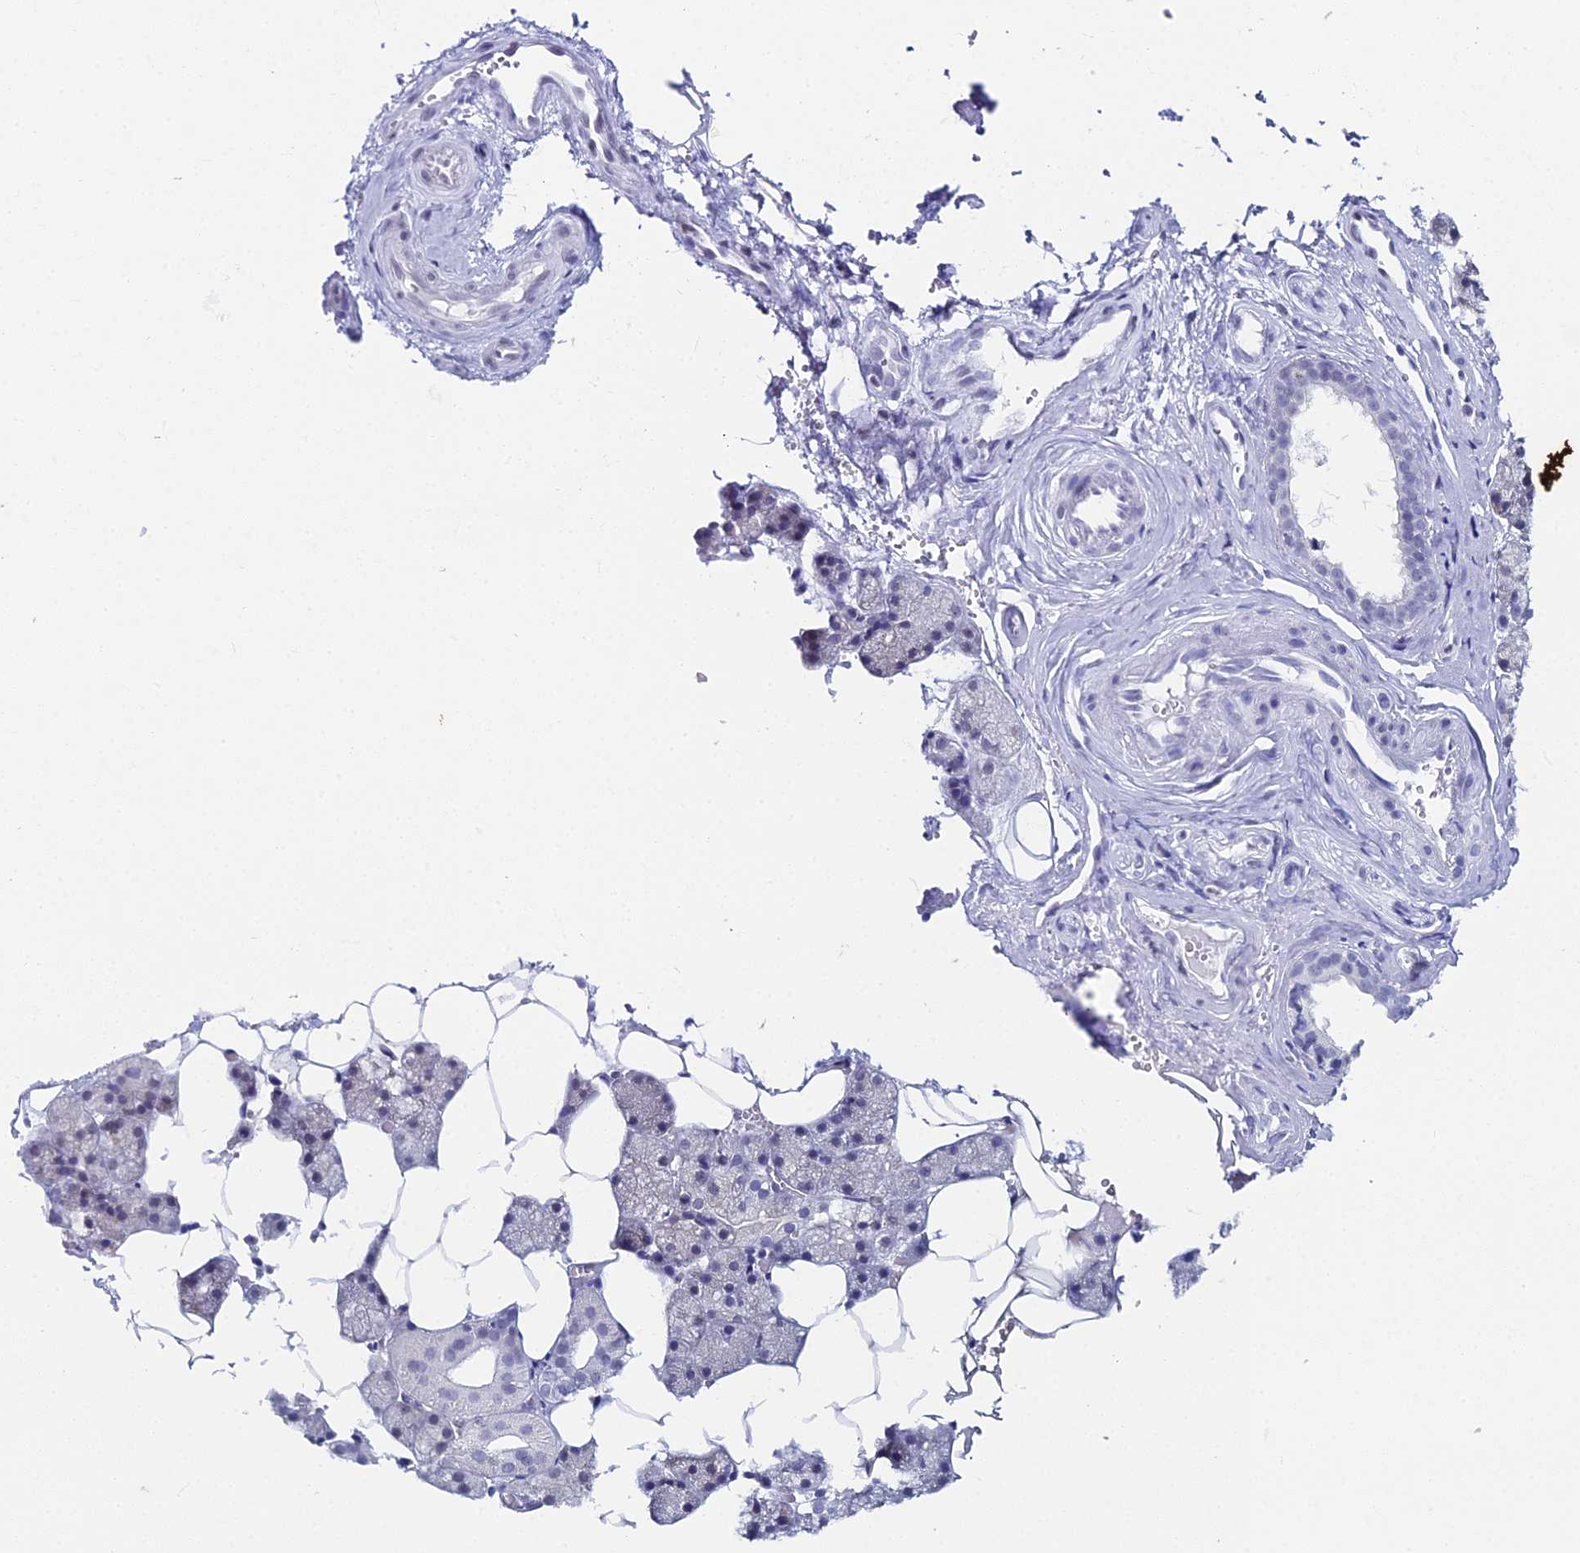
{"staining": {"intensity": "negative", "quantity": "none", "location": "none"}, "tissue": "salivary gland", "cell_type": "Glandular cells", "image_type": "normal", "snomed": [{"axis": "morphology", "description": "Normal tissue, NOS"}, {"axis": "topography", "description": "Salivary gland"}], "caption": "Salivary gland was stained to show a protein in brown. There is no significant expression in glandular cells. The staining was performed using DAB to visualize the protein expression in brown, while the nuclei were stained in blue with hematoxylin (Magnification: 20x).", "gene": "PRR22", "patient": {"sex": "male", "age": 62}}